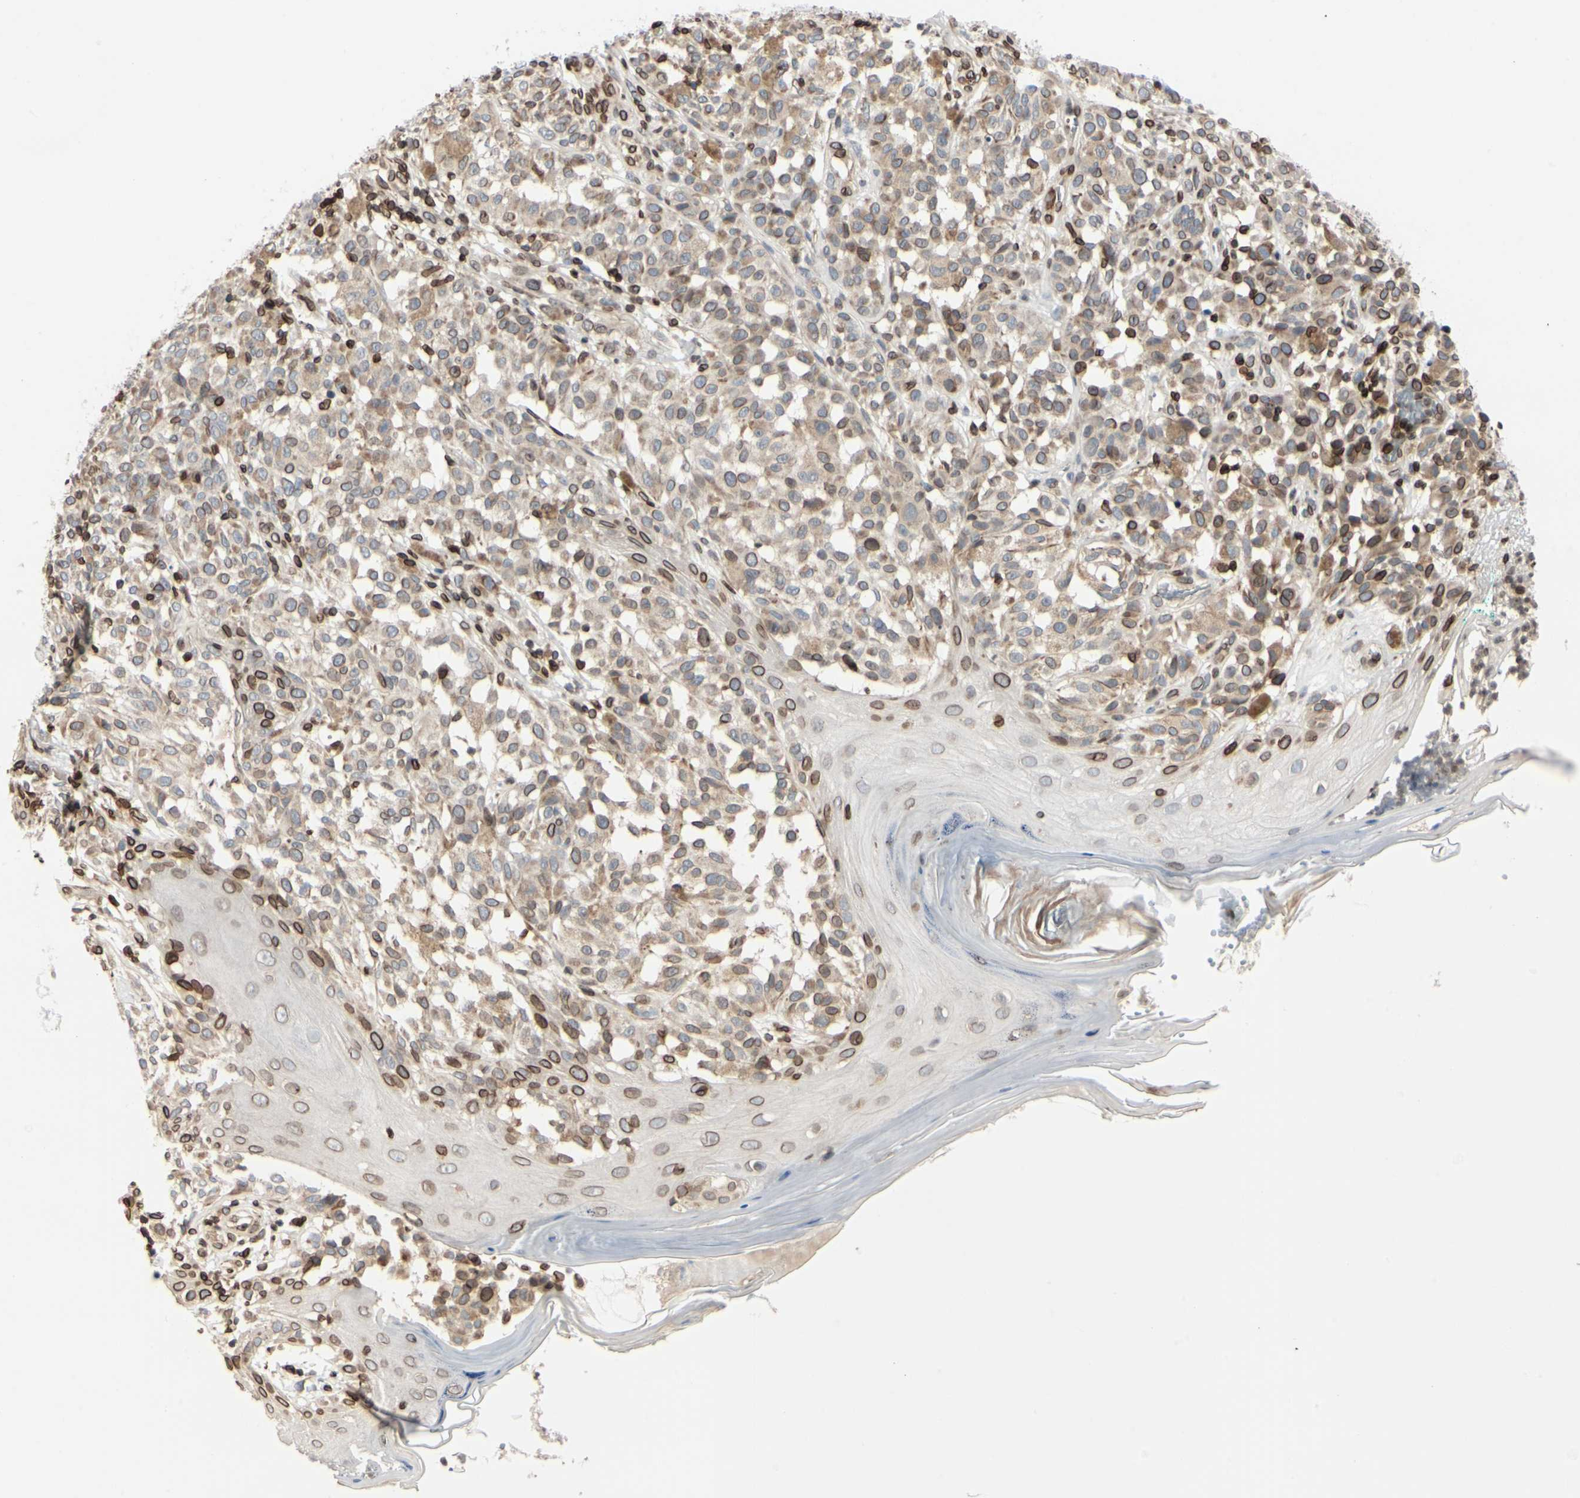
{"staining": {"intensity": "moderate", "quantity": "25%-75%", "location": "cytoplasmic/membranous,nuclear"}, "tissue": "melanoma", "cell_type": "Tumor cells", "image_type": "cancer", "snomed": [{"axis": "morphology", "description": "Malignant melanoma, NOS"}, {"axis": "topography", "description": "Skin"}], "caption": "Immunohistochemical staining of human malignant melanoma shows moderate cytoplasmic/membranous and nuclear protein expression in about 25%-75% of tumor cells.", "gene": "TMPO", "patient": {"sex": "female", "age": 46}}